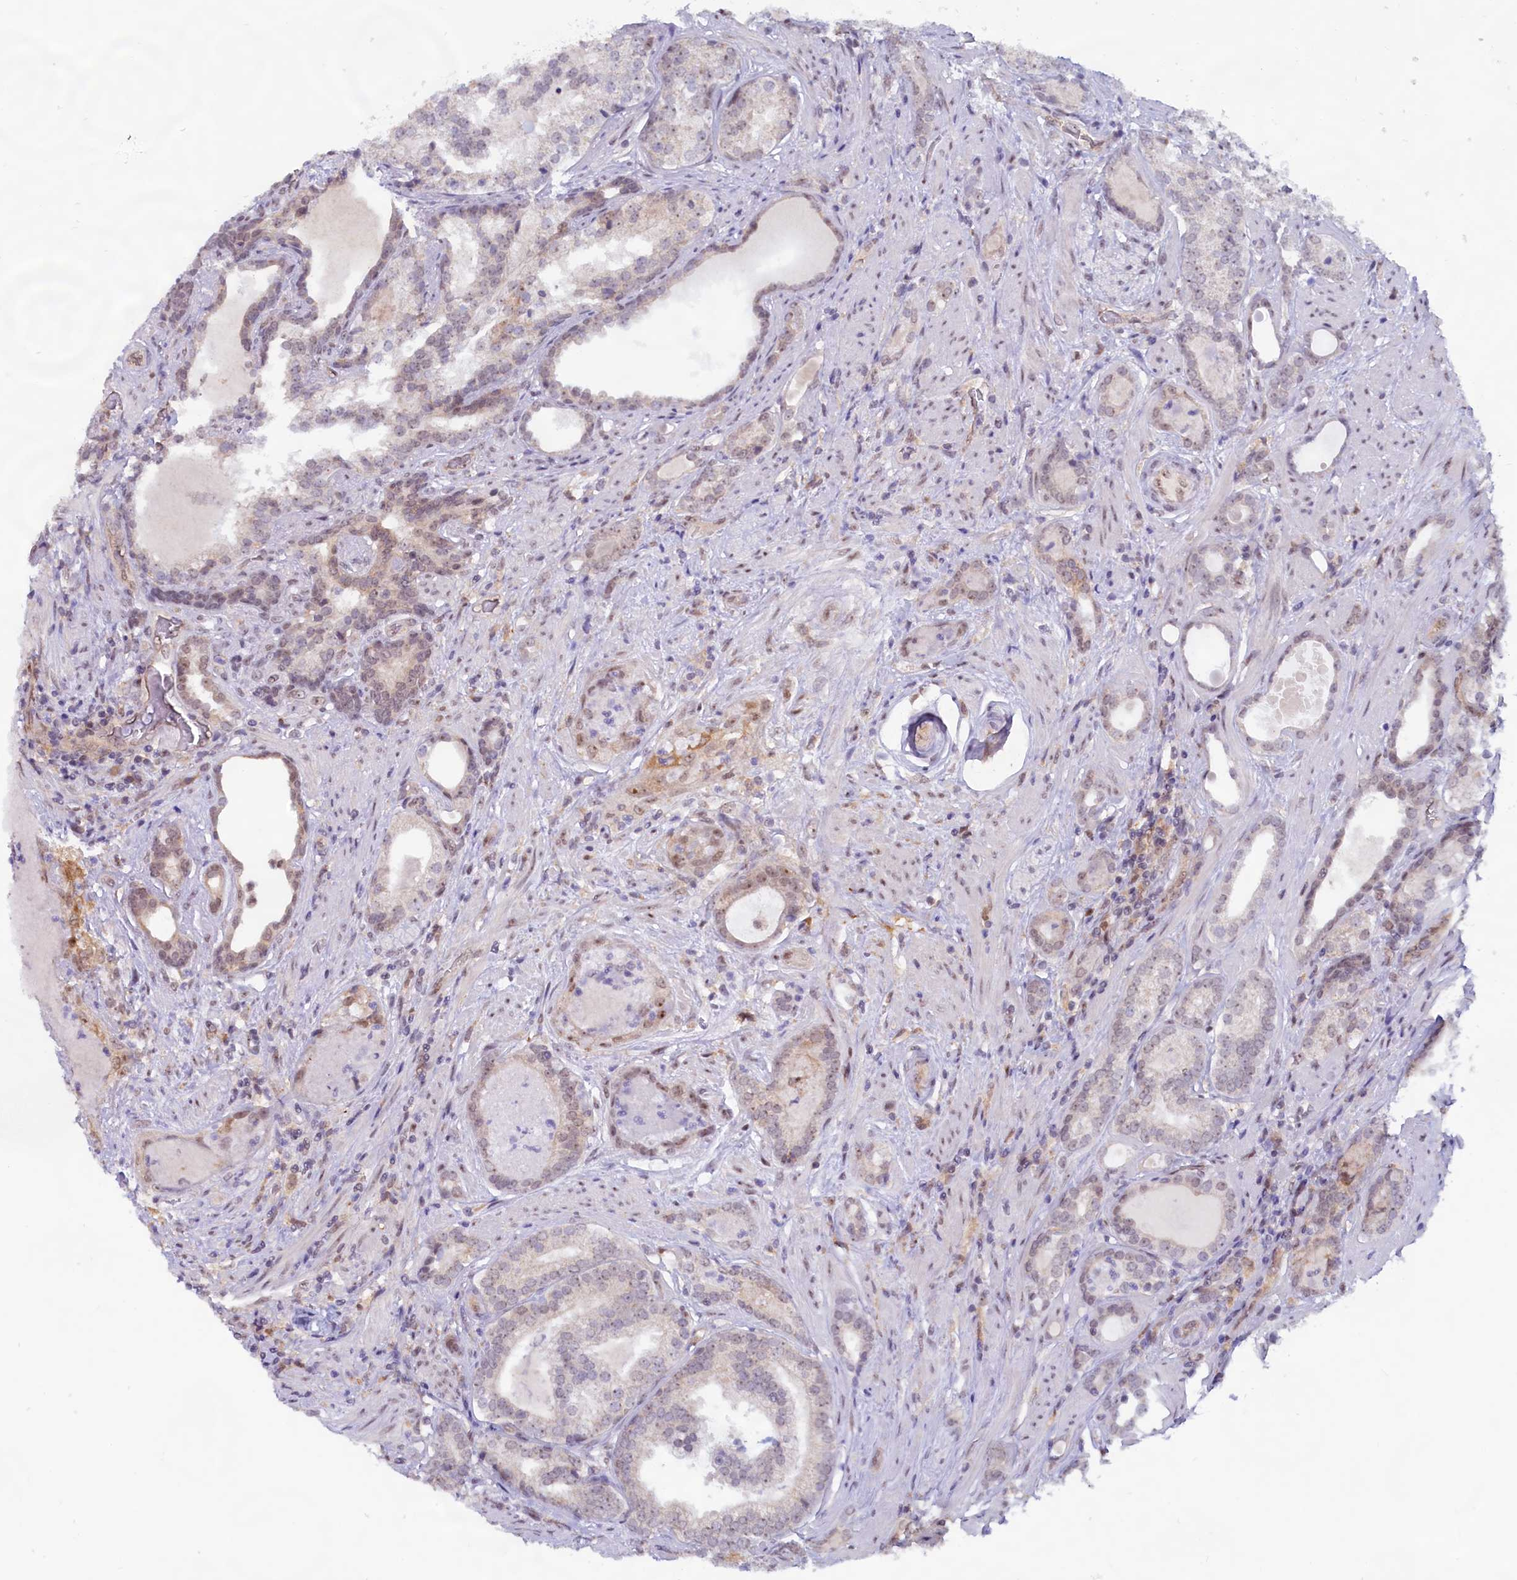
{"staining": {"intensity": "moderate", "quantity": "<25%", "location": "nuclear"}, "tissue": "prostate cancer", "cell_type": "Tumor cells", "image_type": "cancer", "snomed": [{"axis": "morphology", "description": "Adenocarcinoma, High grade"}, {"axis": "topography", "description": "Prostate"}], "caption": "This photomicrograph demonstrates IHC staining of prostate cancer, with low moderate nuclear expression in approximately <25% of tumor cells.", "gene": "C1D", "patient": {"sex": "male", "age": 58}}